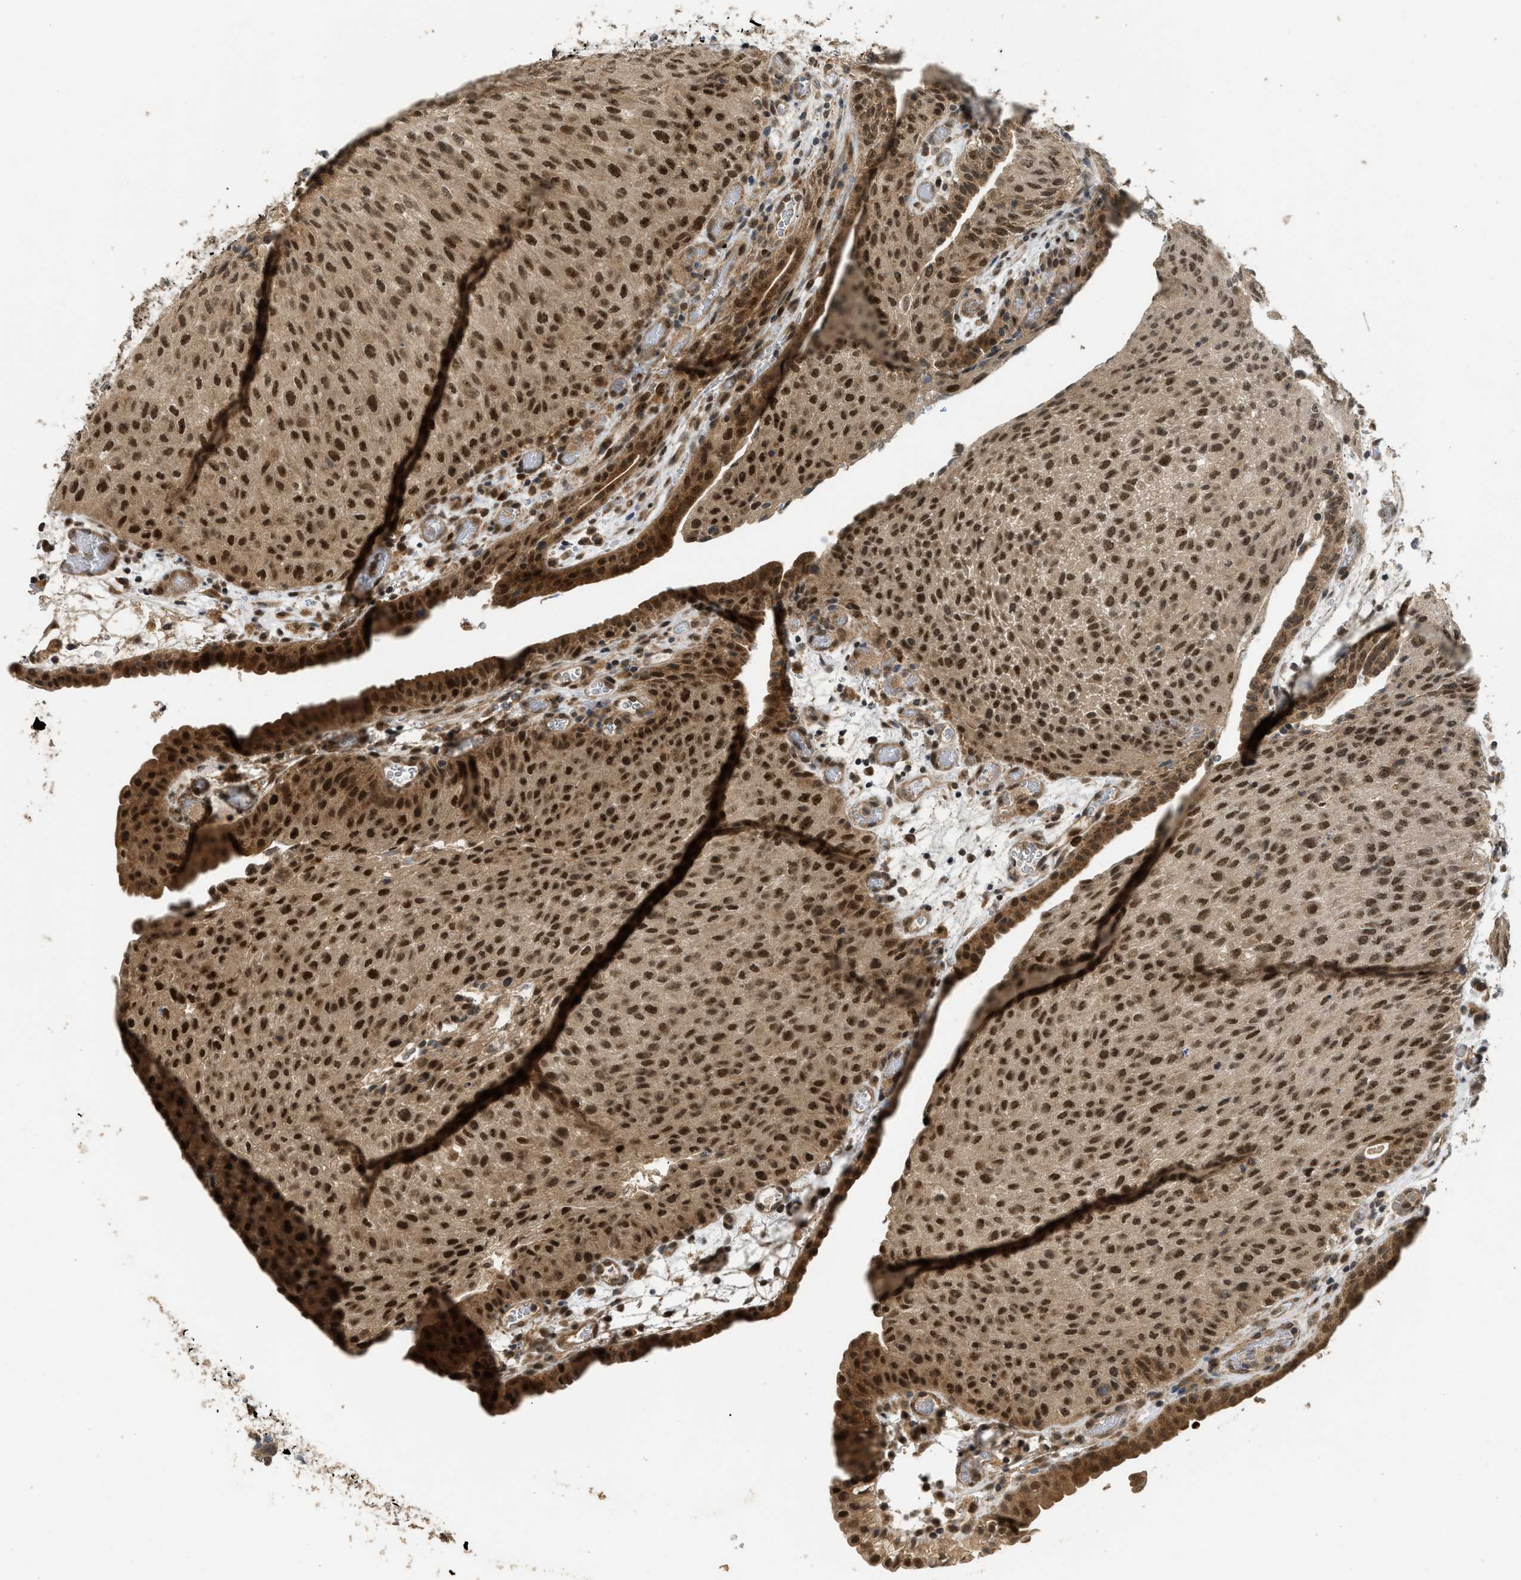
{"staining": {"intensity": "strong", "quantity": ">75%", "location": "nuclear"}, "tissue": "urothelial cancer", "cell_type": "Tumor cells", "image_type": "cancer", "snomed": [{"axis": "morphology", "description": "Urothelial carcinoma, Low grade"}, {"axis": "morphology", "description": "Urothelial carcinoma, High grade"}, {"axis": "topography", "description": "Urinary bladder"}], "caption": "Strong nuclear positivity is appreciated in approximately >75% of tumor cells in urothelial cancer.", "gene": "GET1", "patient": {"sex": "male", "age": 35}}